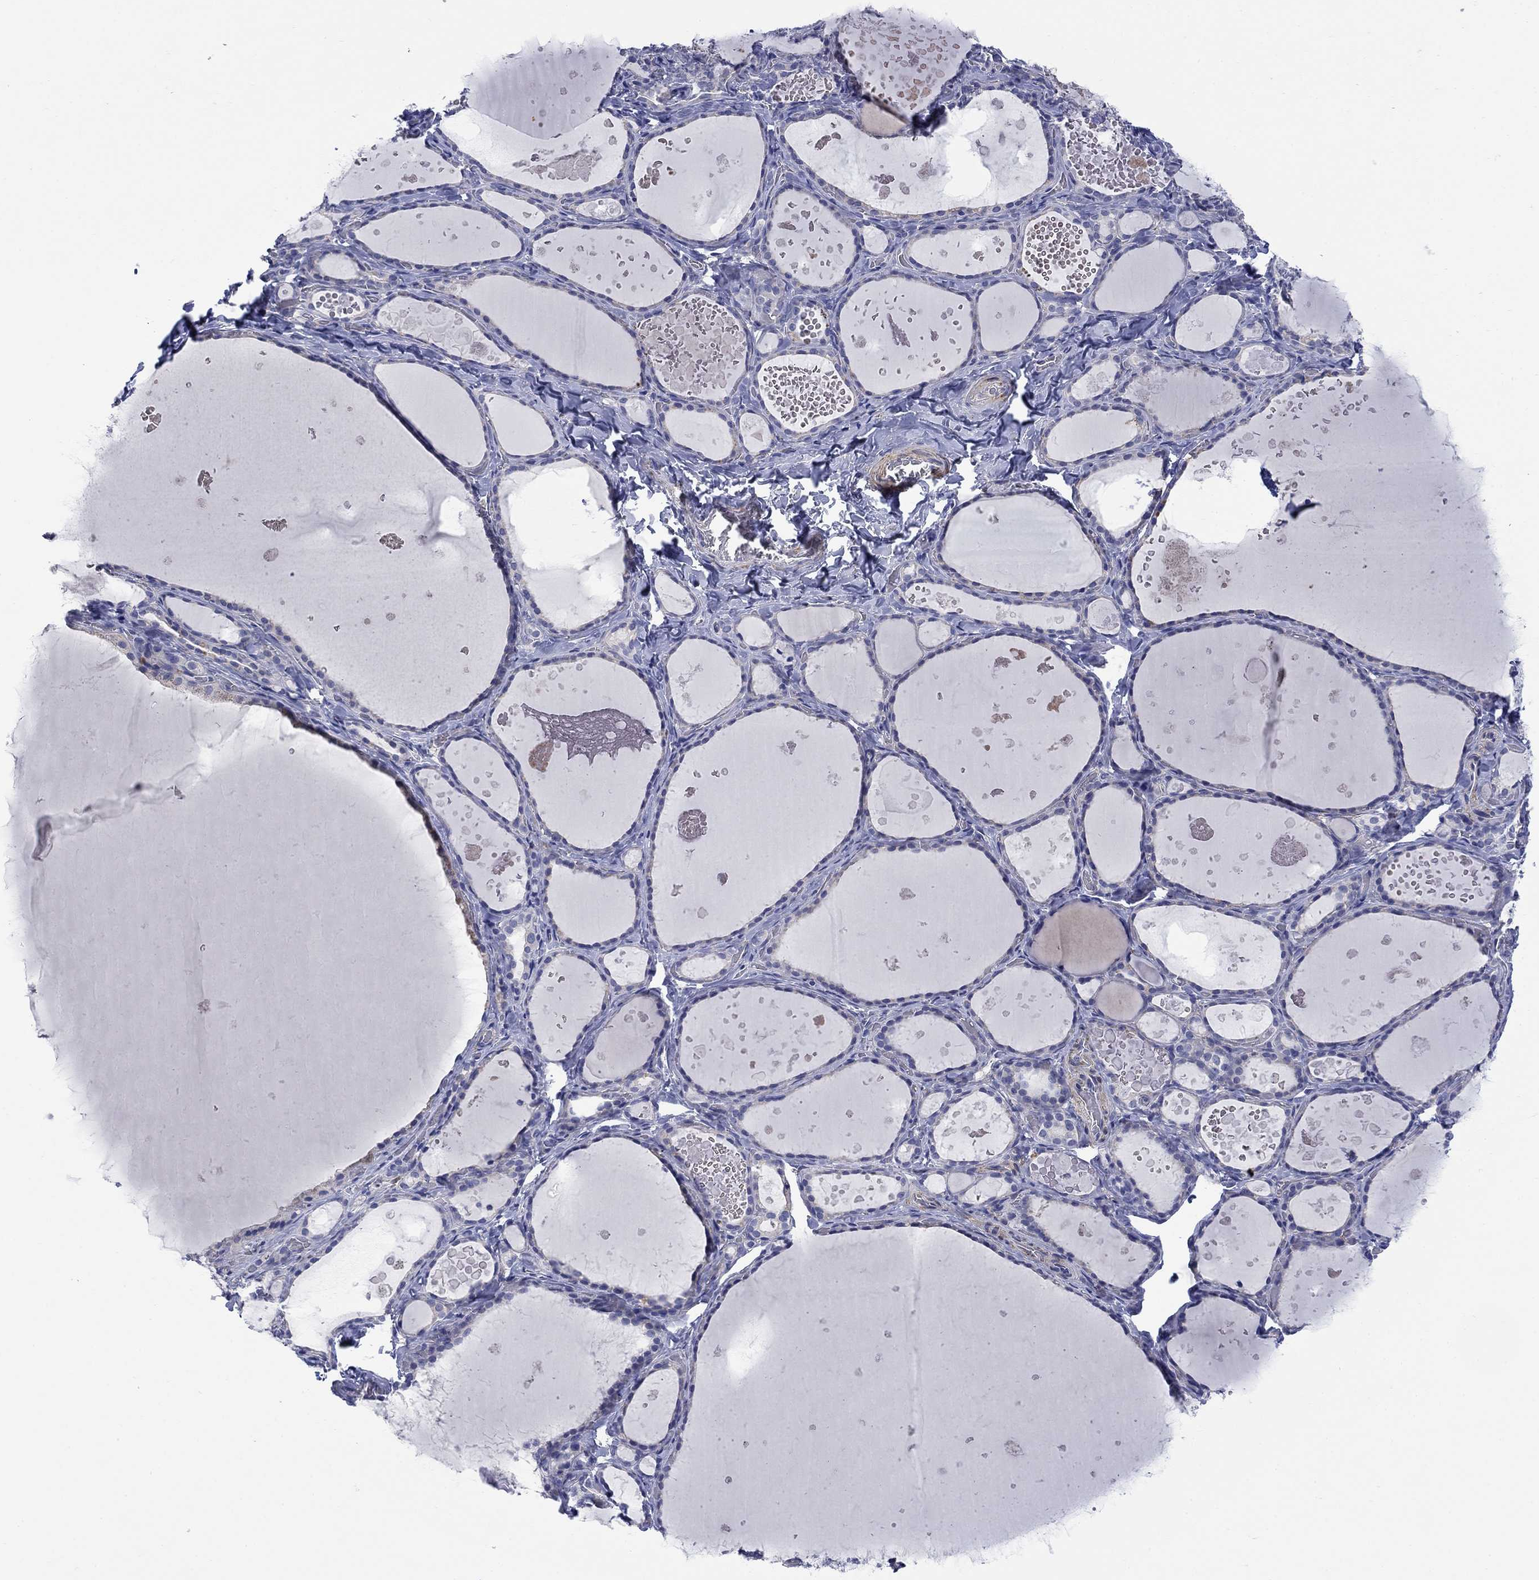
{"staining": {"intensity": "negative", "quantity": "none", "location": "none"}, "tissue": "thyroid gland", "cell_type": "Glandular cells", "image_type": "normal", "snomed": [{"axis": "morphology", "description": "Normal tissue, NOS"}, {"axis": "topography", "description": "Thyroid gland"}], "caption": "Immunohistochemistry micrograph of normal thyroid gland: thyroid gland stained with DAB (3,3'-diaminobenzidine) reveals no significant protein expression in glandular cells.", "gene": "PTPRZ1", "patient": {"sex": "female", "age": 56}}